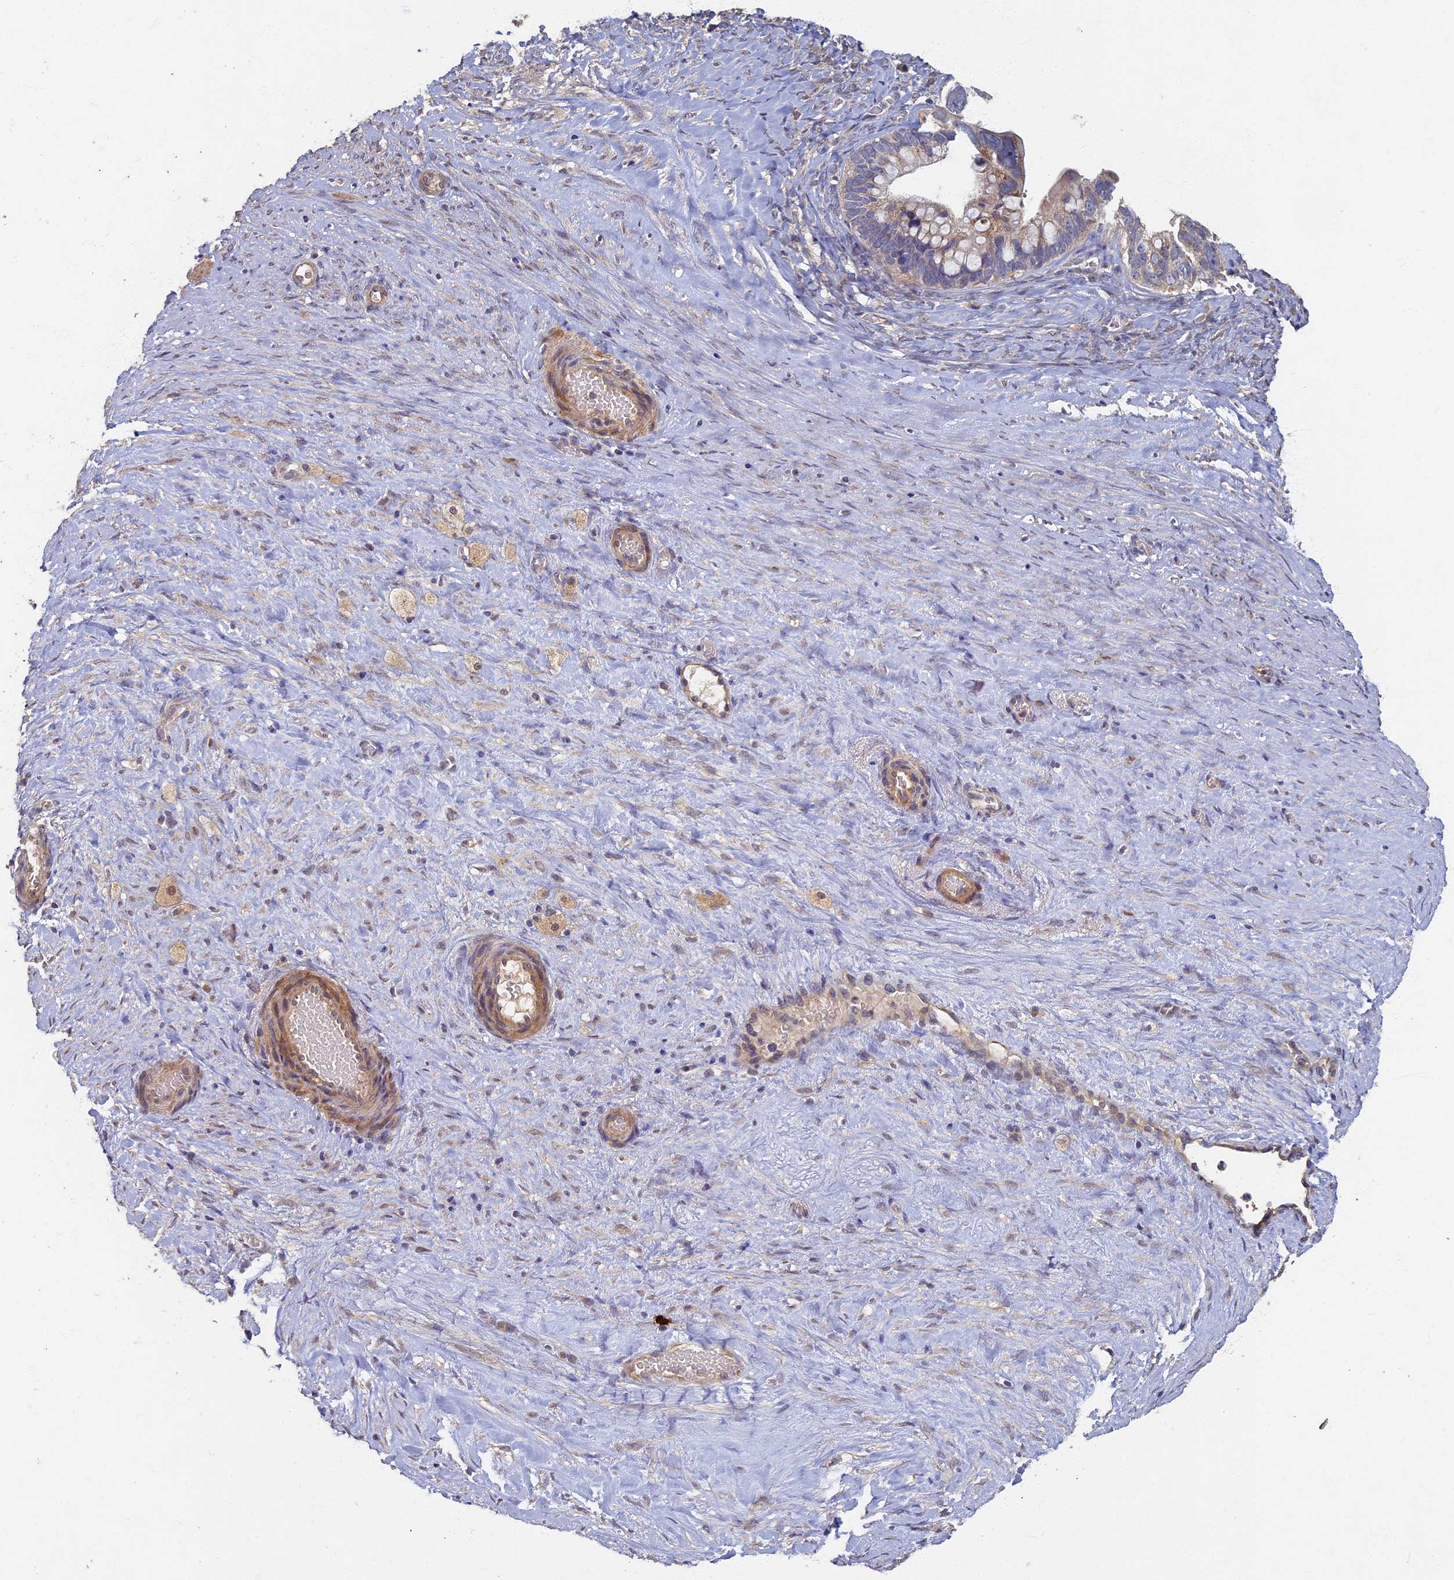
{"staining": {"intensity": "weak", "quantity": "<25%", "location": "cytoplasmic/membranous"}, "tissue": "ovarian cancer", "cell_type": "Tumor cells", "image_type": "cancer", "snomed": [{"axis": "morphology", "description": "Cystadenocarcinoma, serous, NOS"}, {"axis": "topography", "description": "Ovary"}], "caption": "DAB immunohistochemical staining of human ovarian cancer (serous cystadenocarcinoma) shows no significant staining in tumor cells. Nuclei are stained in blue.", "gene": "RSPH3", "patient": {"sex": "female", "age": 56}}